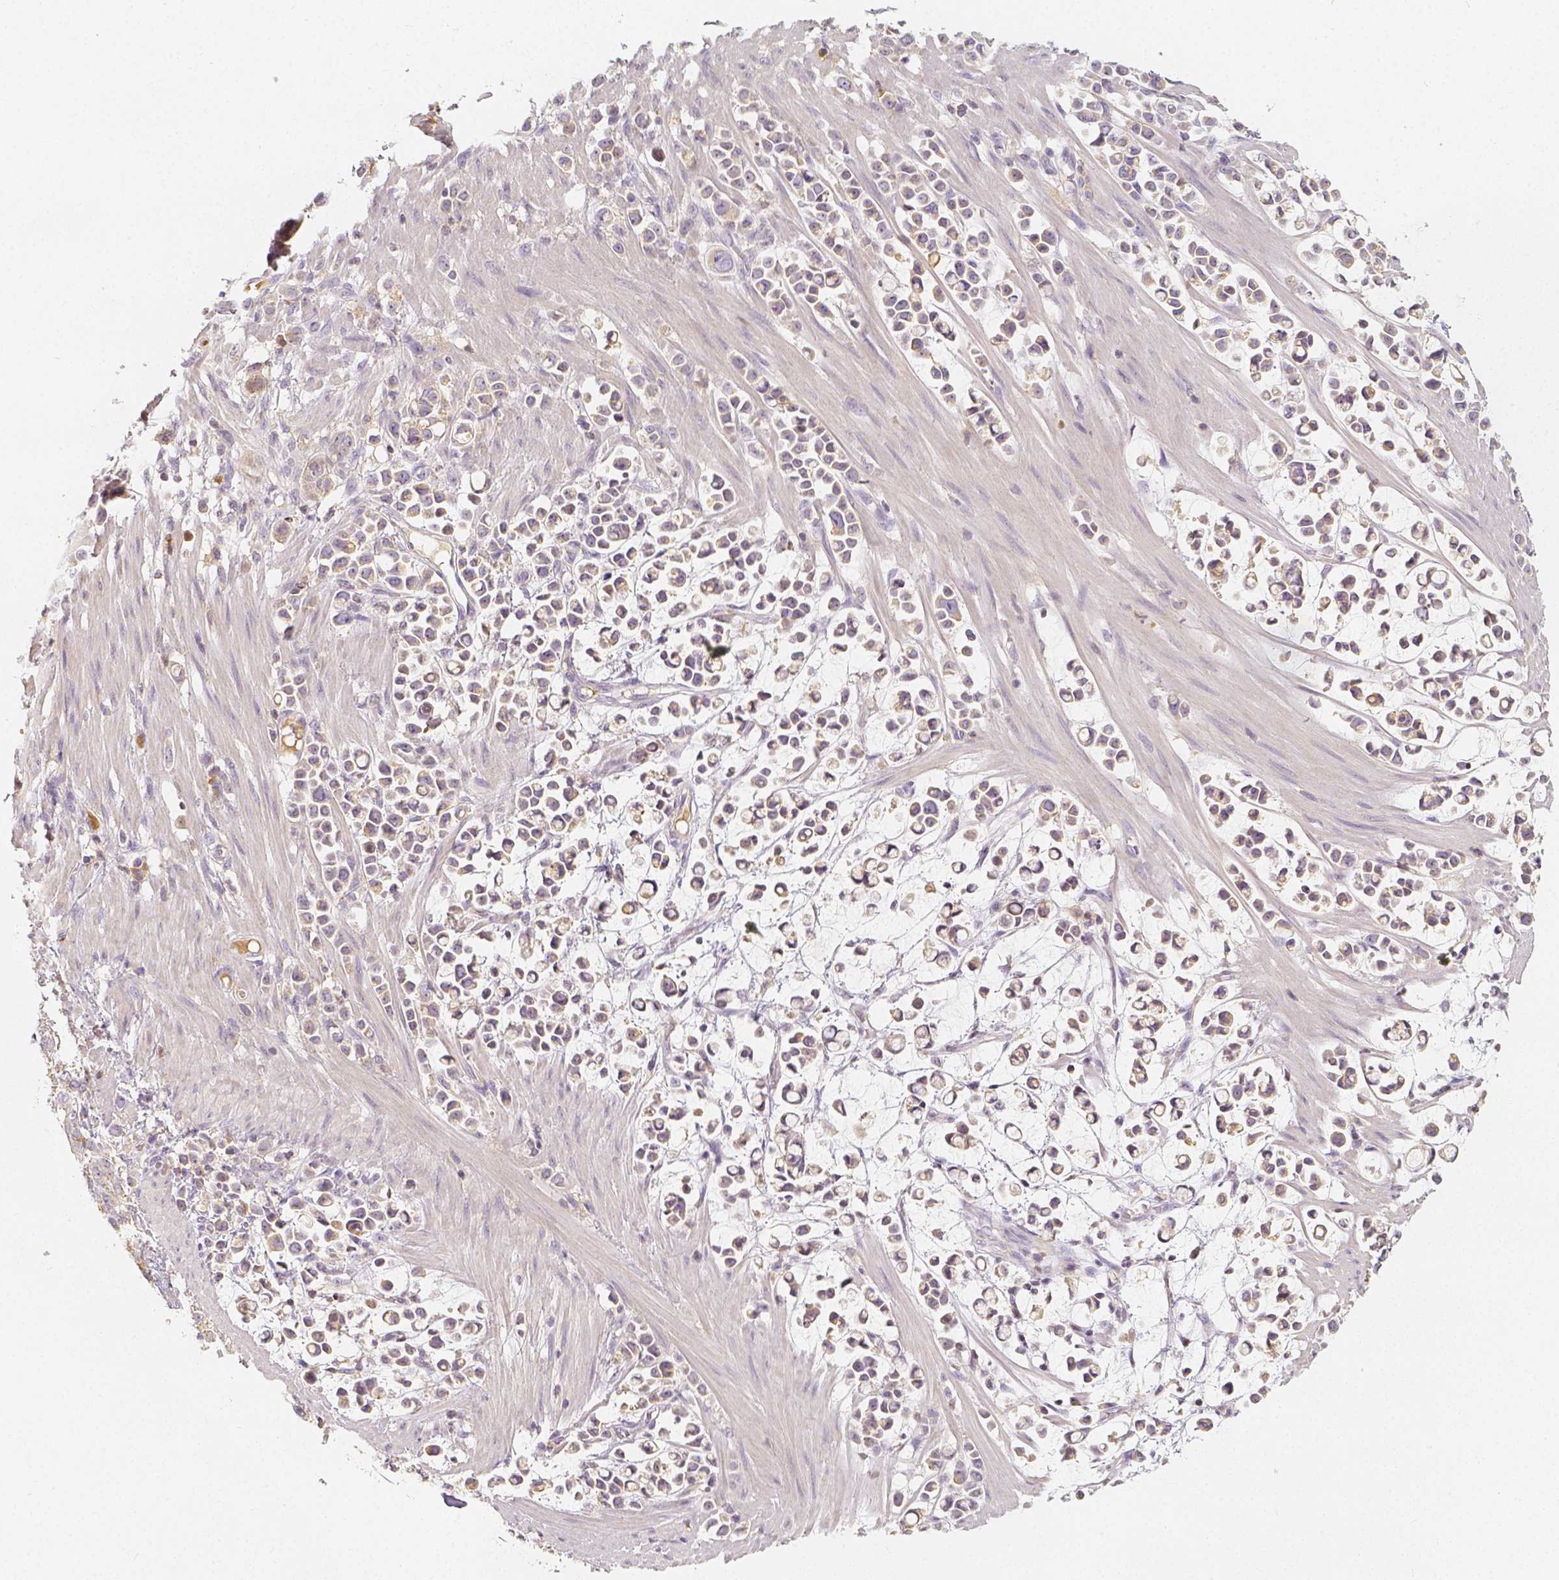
{"staining": {"intensity": "weak", "quantity": ">75%", "location": "cytoplasmic/membranous"}, "tissue": "stomach cancer", "cell_type": "Tumor cells", "image_type": "cancer", "snomed": [{"axis": "morphology", "description": "Adenocarcinoma, NOS"}, {"axis": "topography", "description": "Stomach"}], "caption": "Stomach adenocarcinoma stained with IHC shows weak cytoplasmic/membranous staining in about >75% of tumor cells.", "gene": "PTPRJ", "patient": {"sex": "male", "age": 82}}